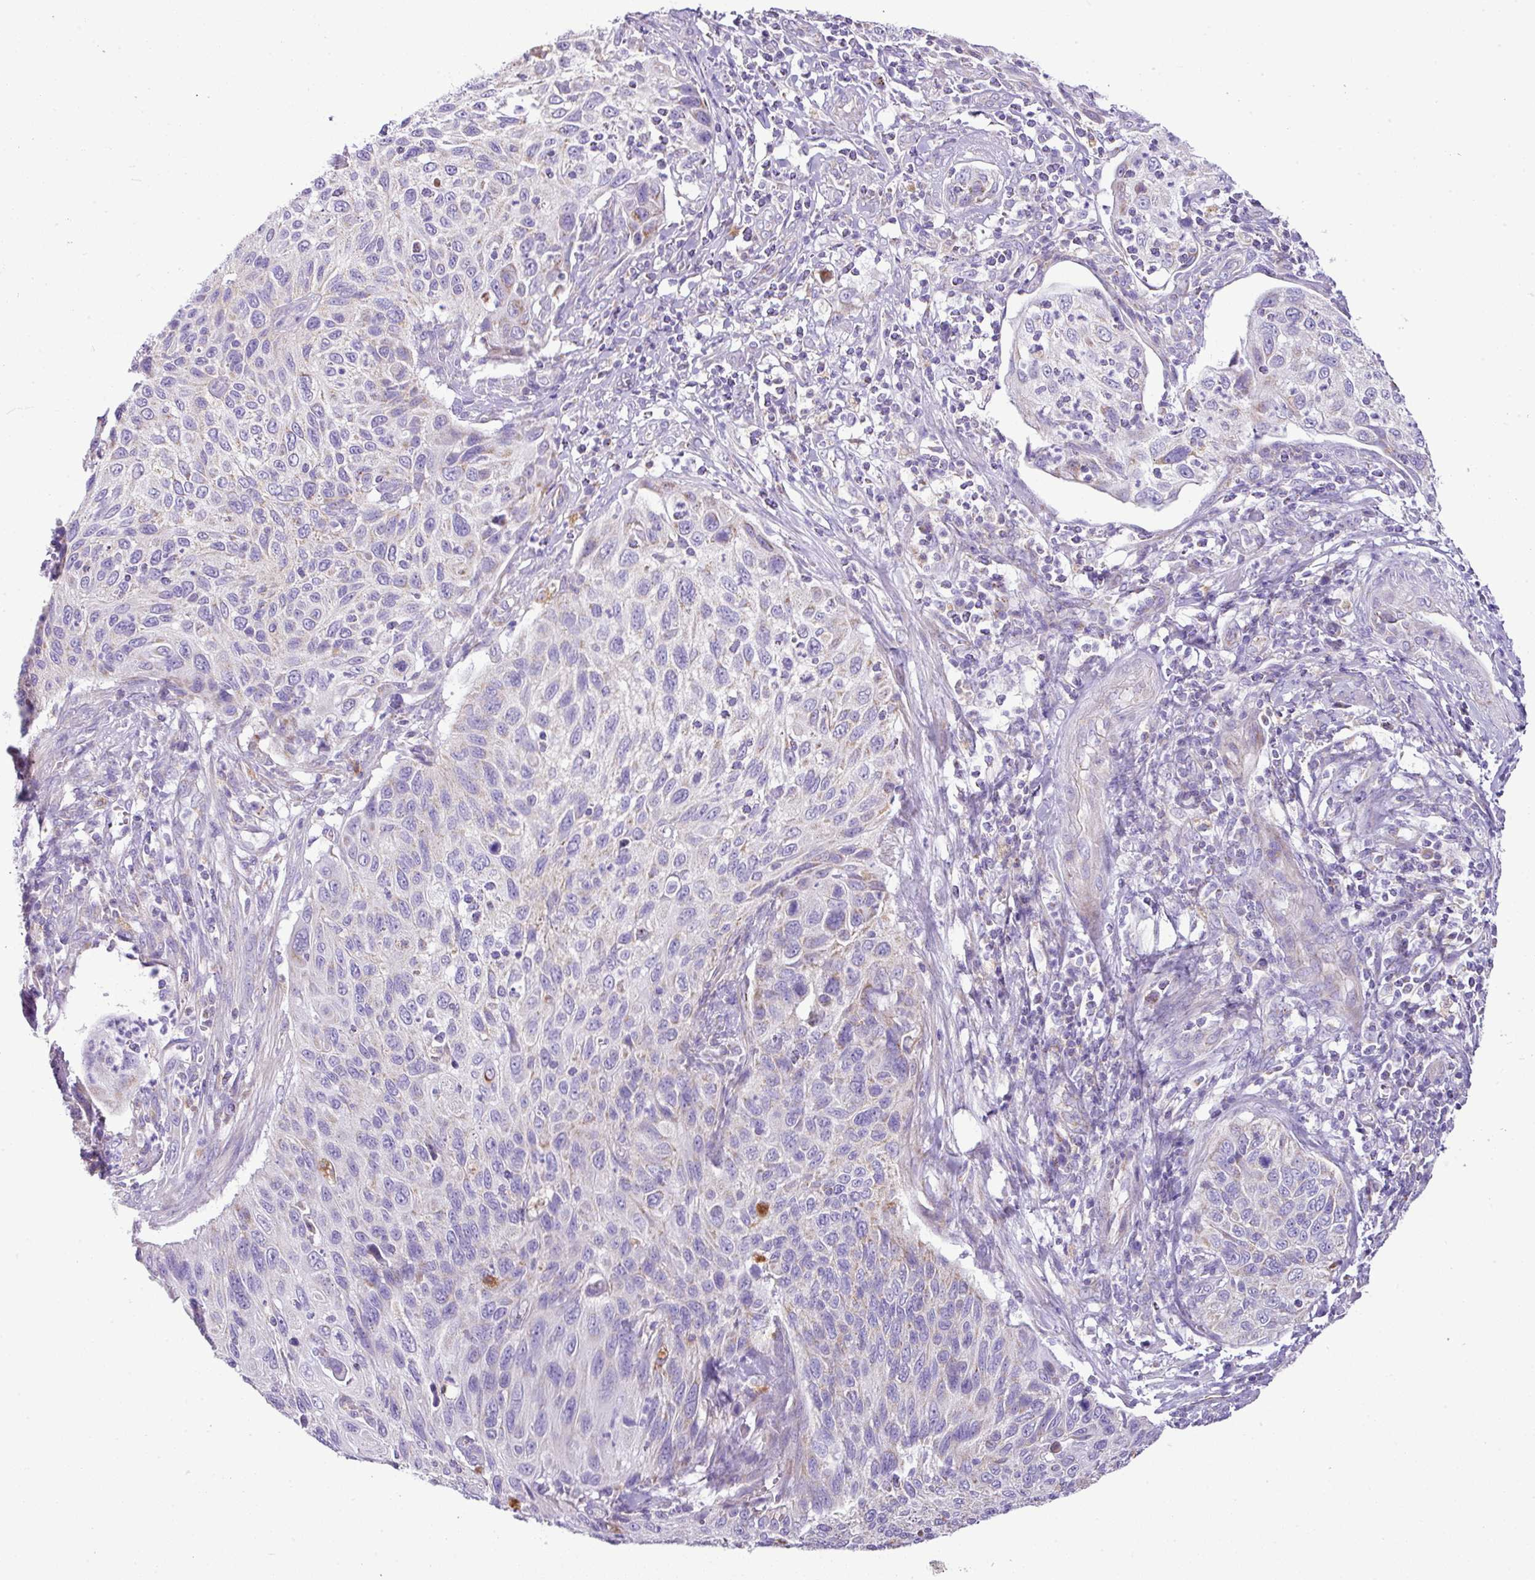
{"staining": {"intensity": "weak", "quantity": "<25%", "location": "cytoplasmic/membranous"}, "tissue": "cervical cancer", "cell_type": "Tumor cells", "image_type": "cancer", "snomed": [{"axis": "morphology", "description": "Squamous cell carcinoma, NOS"}, {"axis": "topography", "description": "Cervix"}], "caption": "An immunohistochemistry image of cervical cancer (squamous cell carcinoma) is shown. There is no staining in tumor cells of cervical cancer (squamous cell carcinoma).", "gene": "PGAP4", "patient": {"sex": "female", "age": 70}}